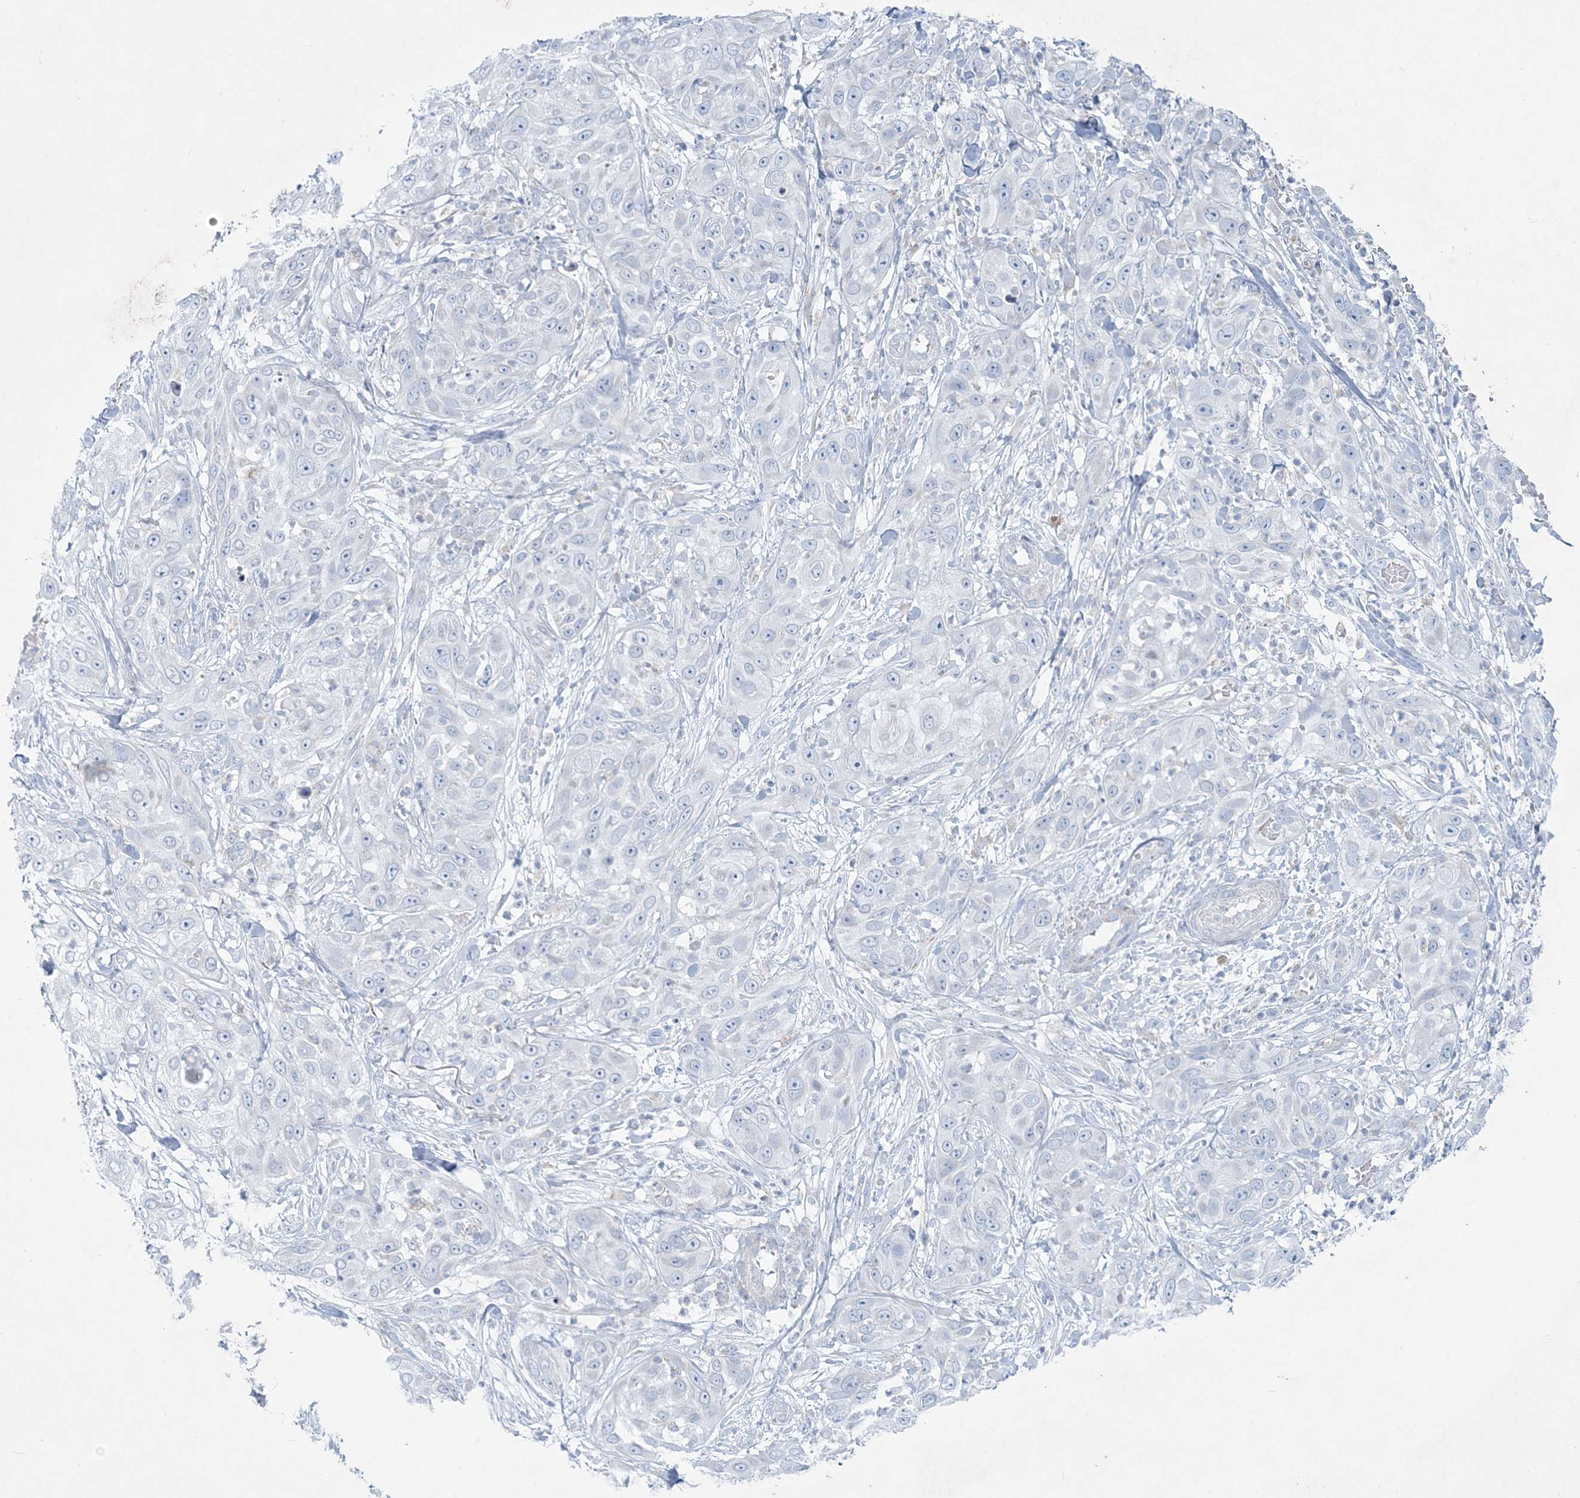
{"staining": {"intensity": "negative", "quantity": "none", "location": "none"}, "tissue": "skin cancer", "cell_type": "Tumor cells", "image_type": "cancer", "snomed": [{"axis": "morphology", "description": "Squamous cell carcinoma, NOS"}, {"axis": "topography", "description": "Skin"}], "caption": "Tumor cells show no significant staining in skin squamous cell carcinoma.", "gene": "TBC1D7", "patient": {"sex": "female", "age": 44}}